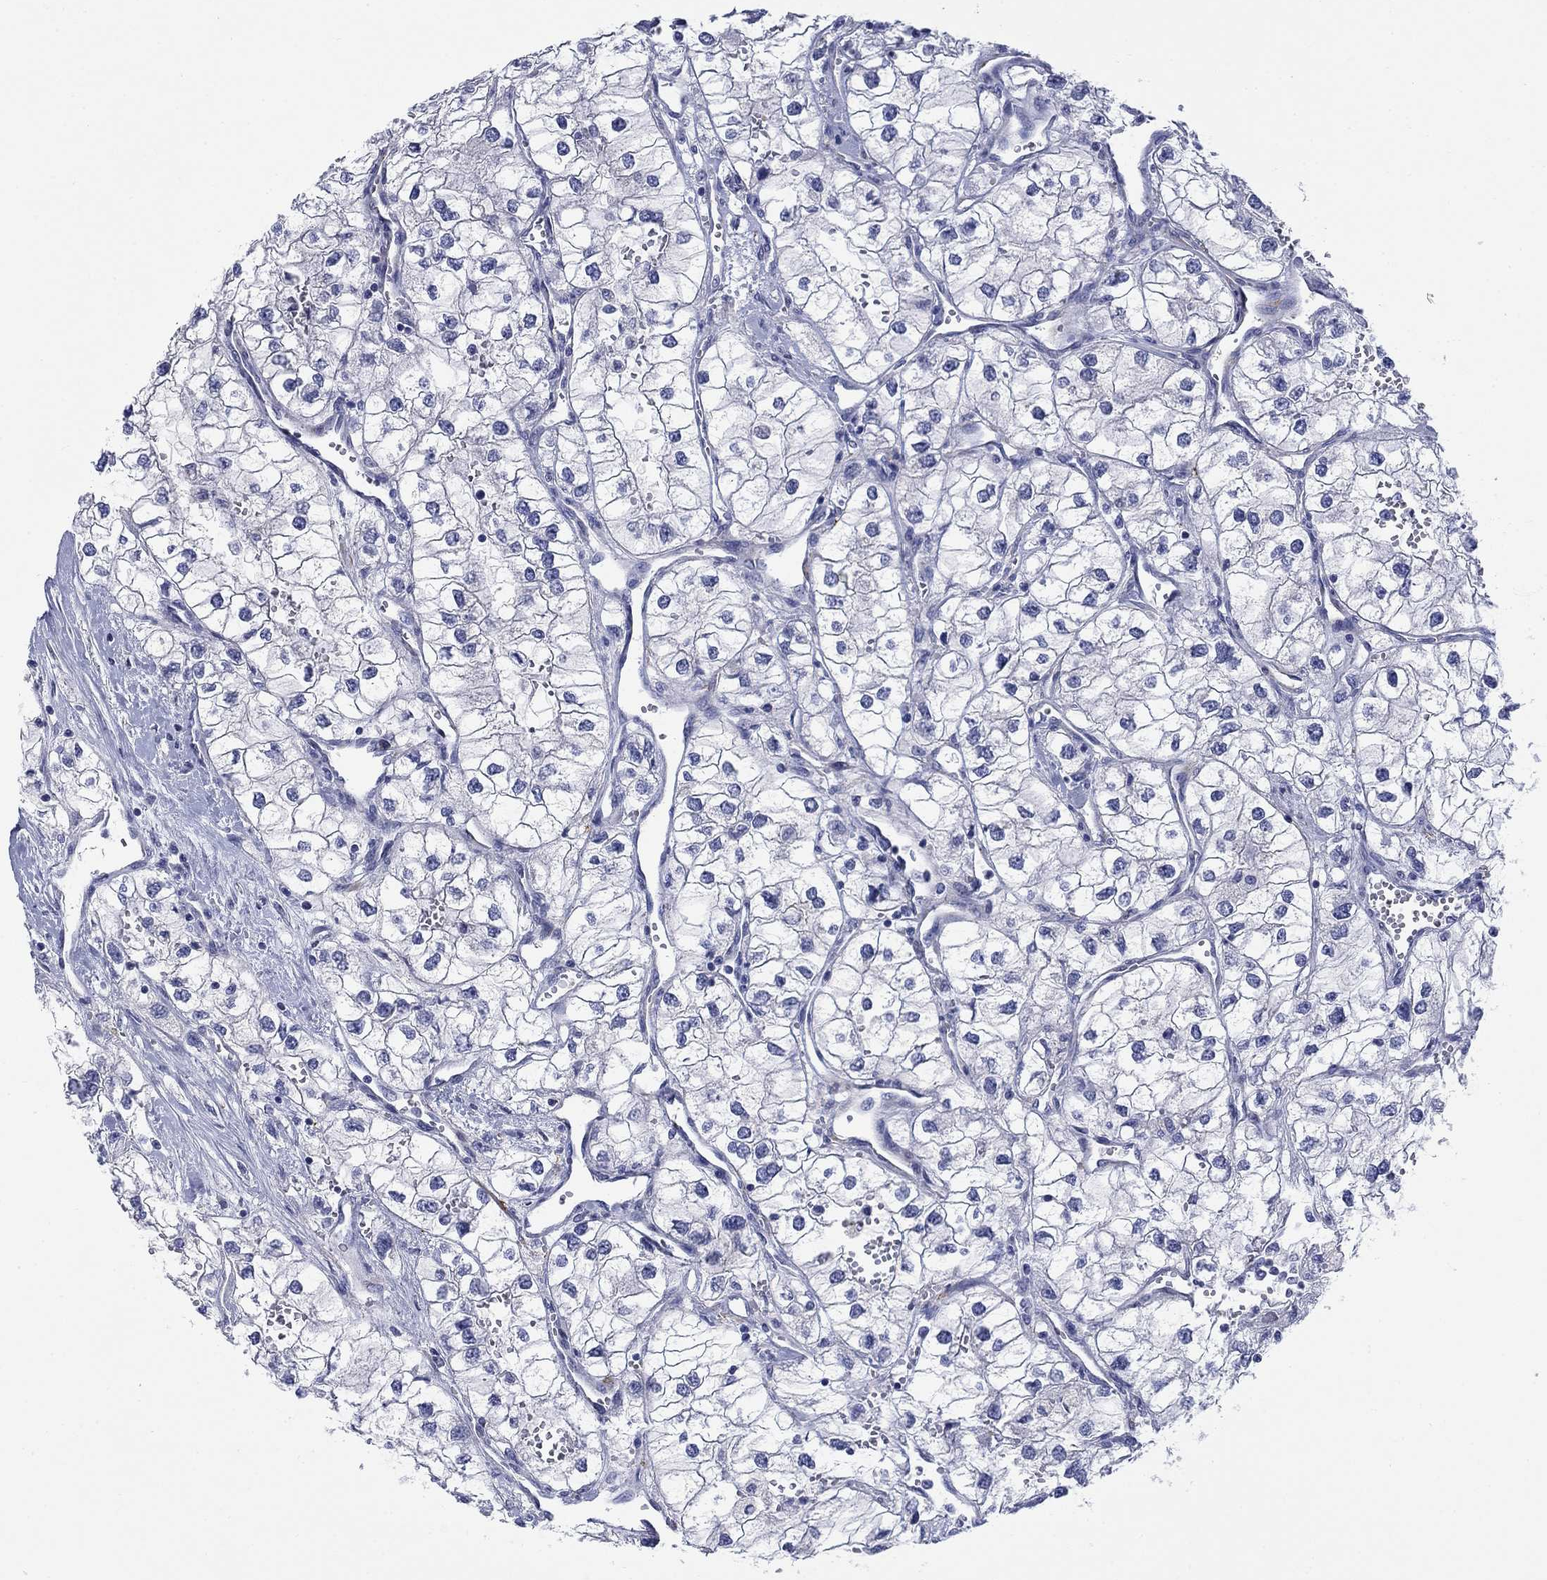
{"staining": {"intensity": "negative", "quantity": "none", "location": "none"}, "tissue": "renal cancer", "cell_type": "Tumor cells", "image_type": "cancer", "snomed": [{"axis": "morphology", "description": "Adenocarcinoma, NOS"}, {"axis": "topography", "description": "Kidney"}], "caption": "Immunohistochemical staining of adenocarcinoma (renal) displays no significant positivity in tumor cells.", "gene": "PTPRZ1", "patient": {"sex": "male", "age": 59}}